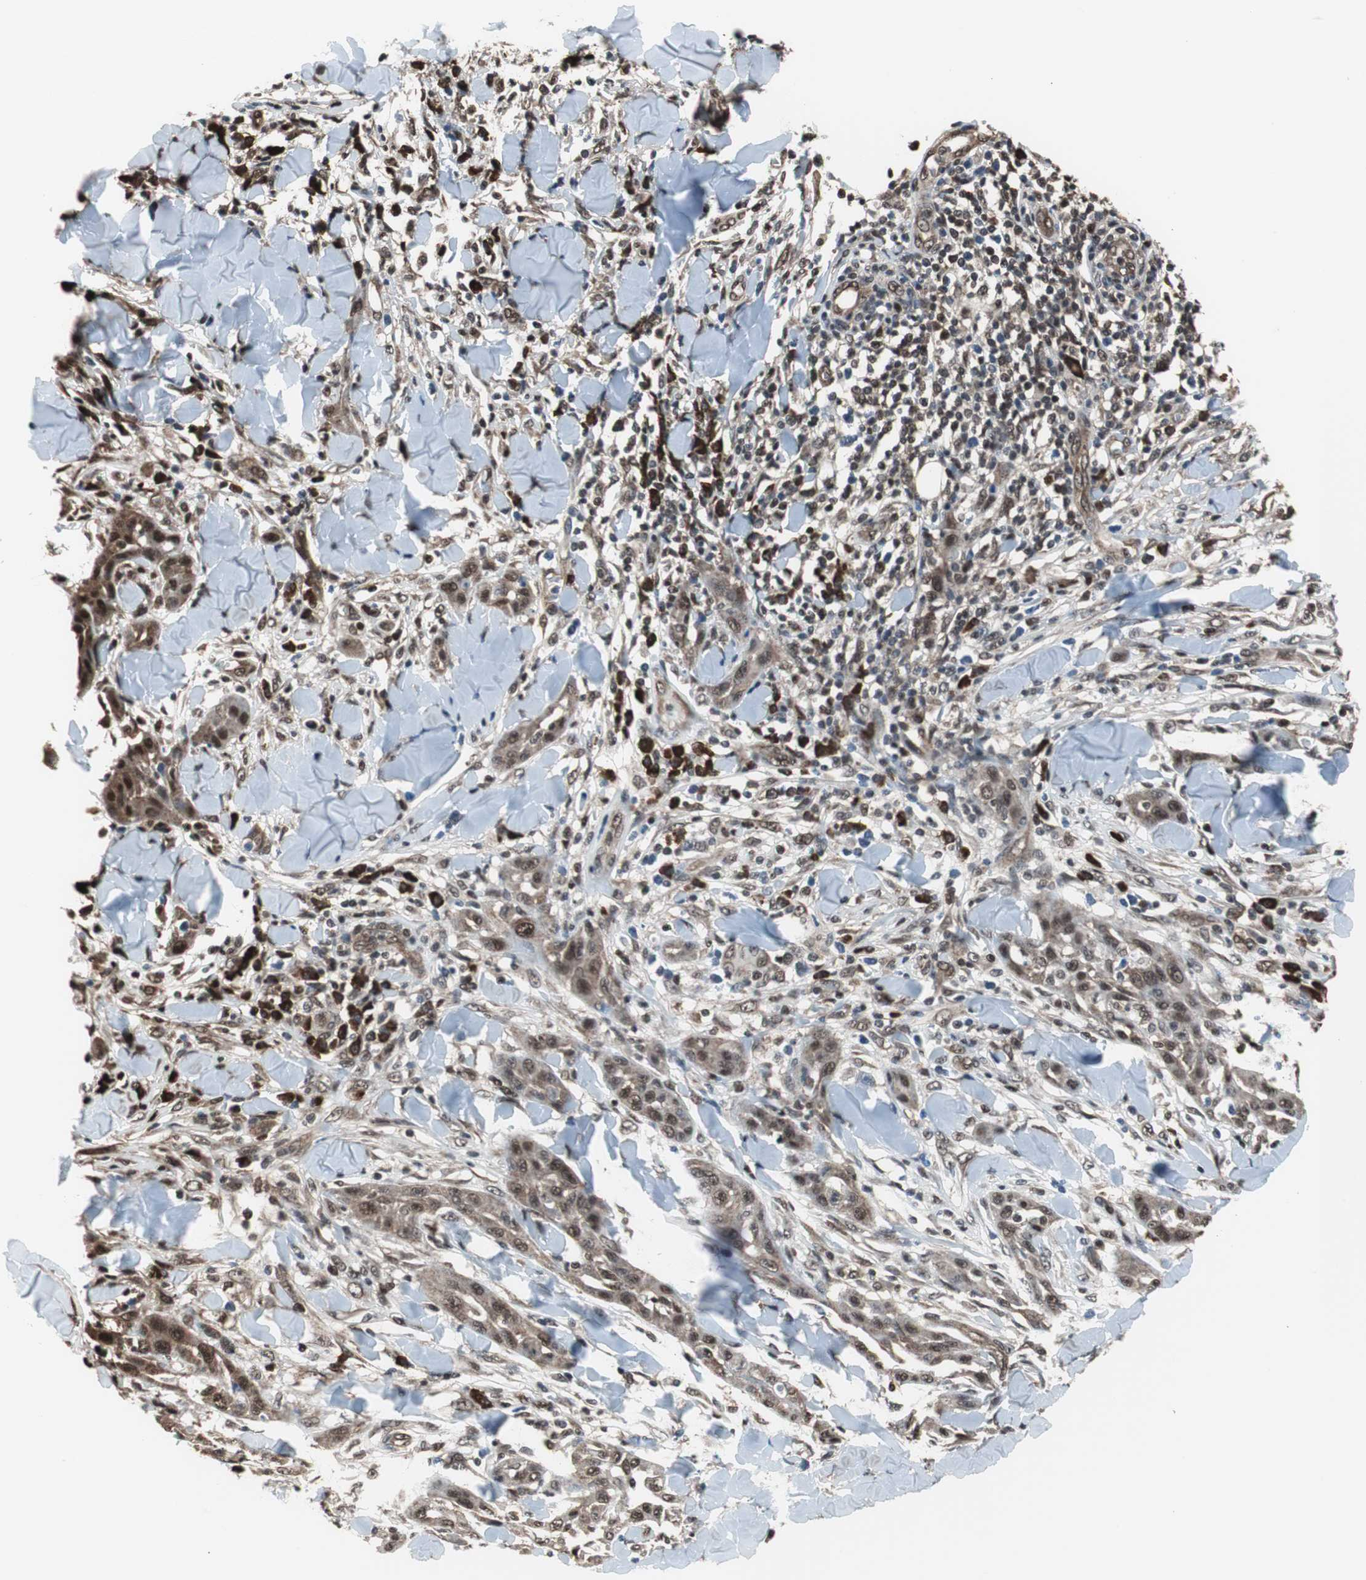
{"staining": {"intensity": "moderate", "quantity": ">75%", "location": "cytoplasmic/membranous,nuclear"}, "tissue": "skin cancer", "cell_type": "Tumor cells", "image_type": "cancer", "snomed": [{"axis": "morphology", "description": "Squamous cell carcinoma, NOS"}, {"axis": "topography", "description": "Skin"}], "caption": "Tumor cells display medium levels of moderate cytoplasmic/membranous and nuclear positivity in about >75% of cells in skin squamous cell carcinoma.", "gene": "VCP", "patient": {"sex": "male", "age": 24}}